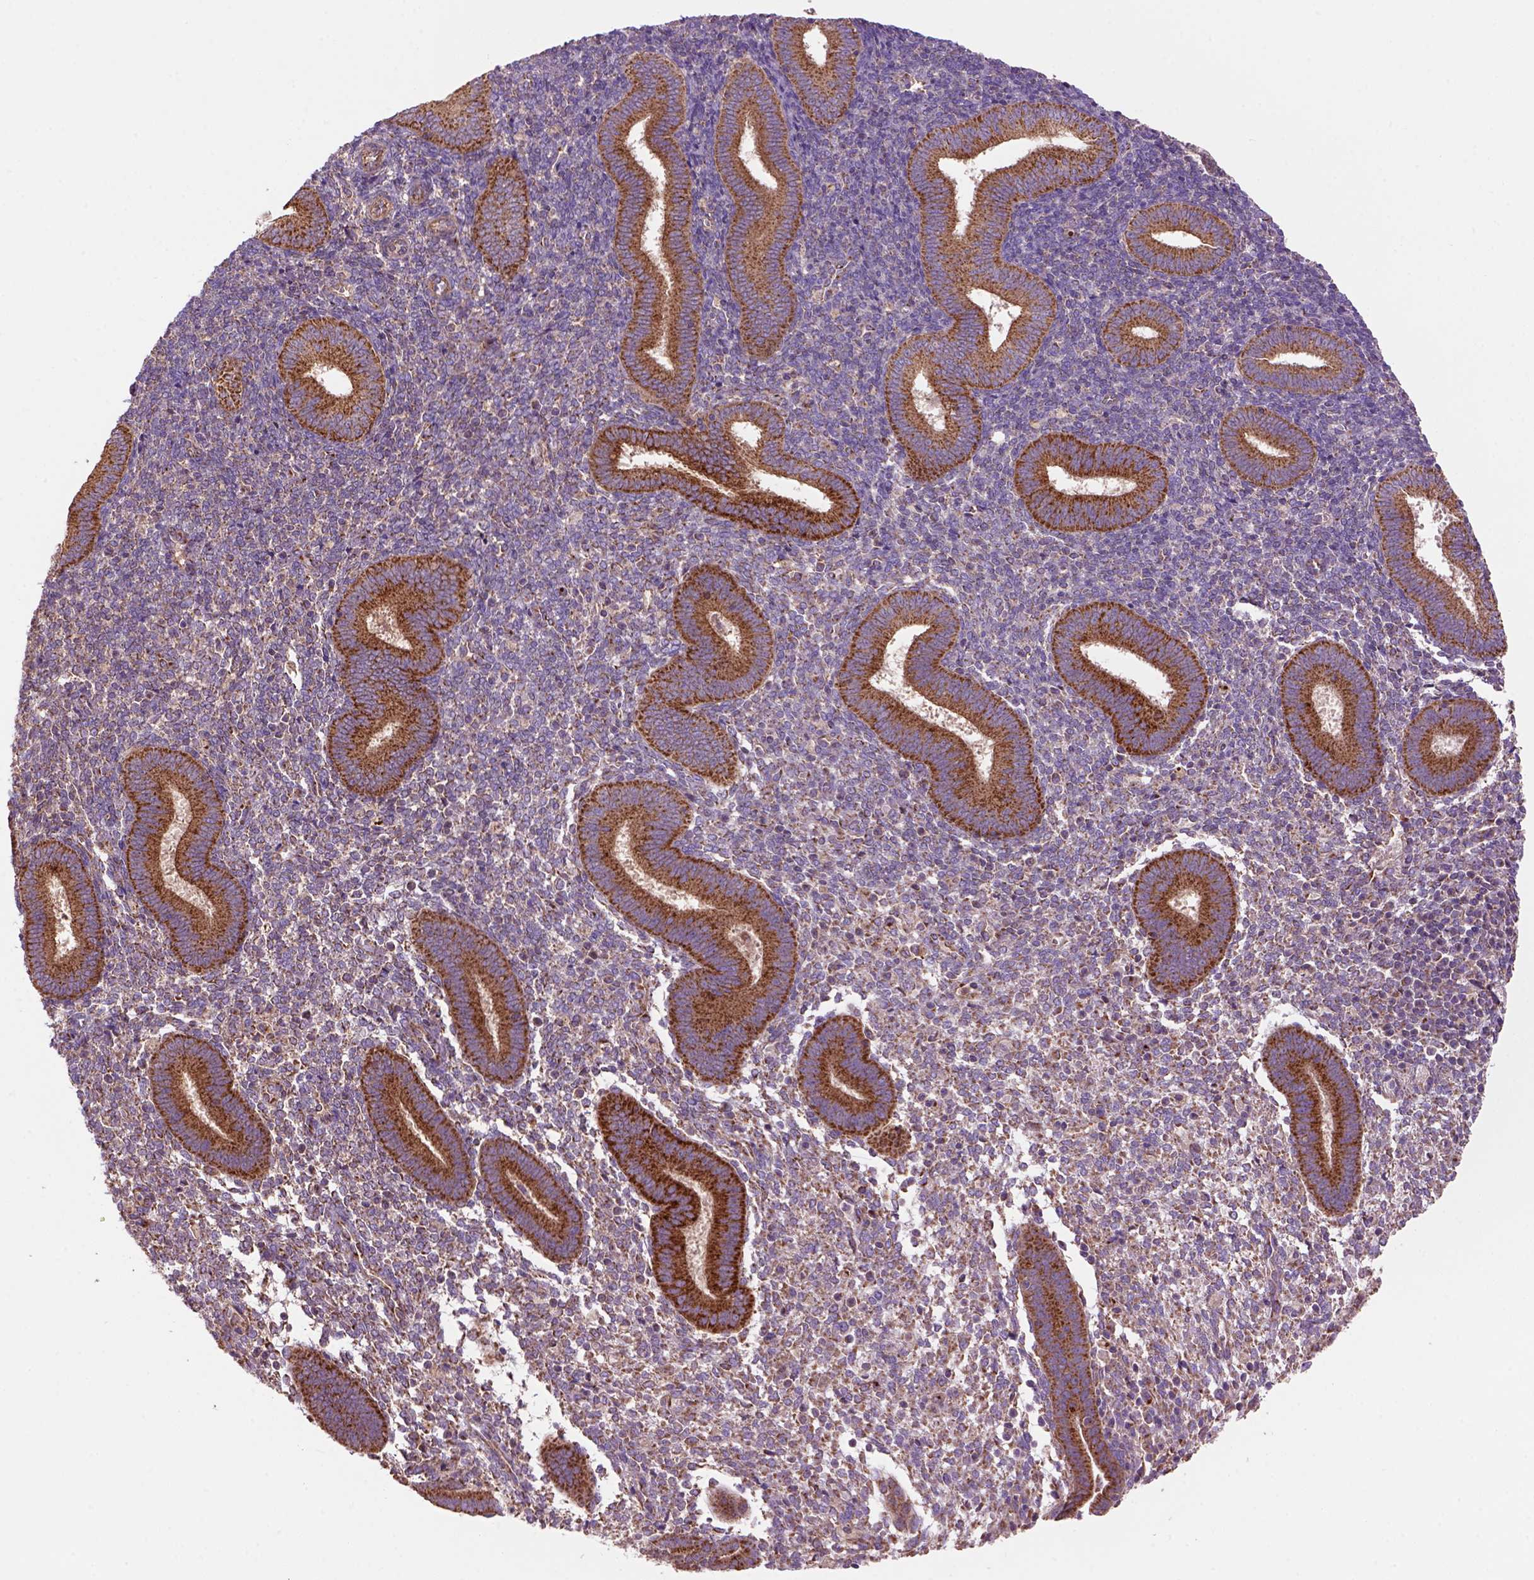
{"staining": {"intensity": "moderate", "quantity": "<25%", "location": "cytoplasmic/membranous"}, "tissue": "endometrium", "cell_type": "Cells in endometrial stroma", "image_type": "normal", "snomed": [{"axis": "morphology", "description": "Normal tissue, NOS"}, {"axis": "topography", "description": "Endometrium"}], "caption": "Immunohistochemistry of benign human endometrium exhibits low levels of moderate cytoplasmic/membranous positivity in approximately <25% of cells in endometrial stroma. Using DAB (brown) and hematoxylin (blue) stains, captured at high magnification using brightfield microscopy.", "gene": "WARS2", "patient": {"sex": "female", "age": 25}}